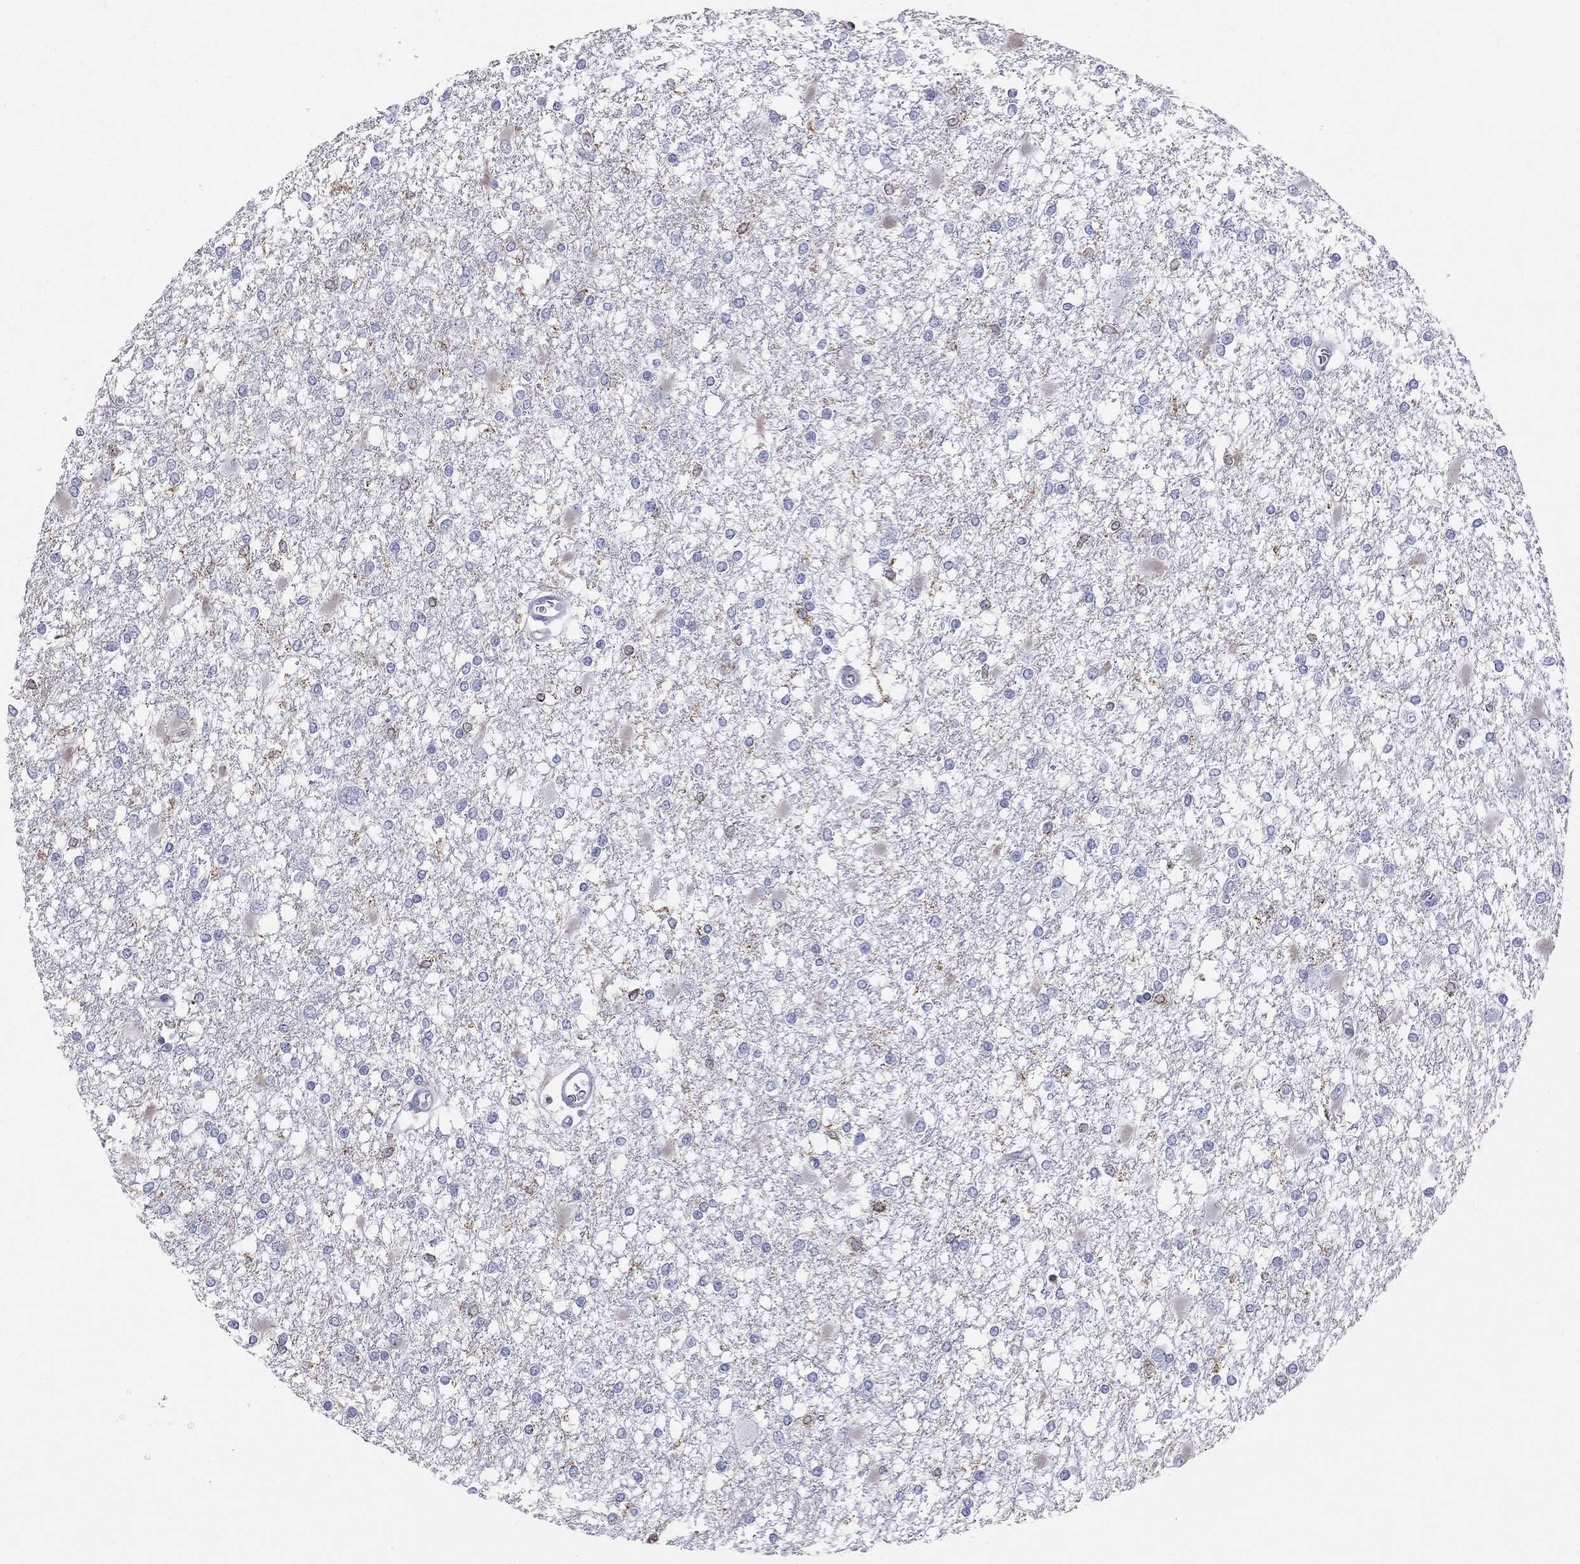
{"staining": {"intensity": "negative", "quantity": "none", "location": "none"}, "tissue": "glioma", "cell_type": "Tumor cells", "image_type": "cancer", "snomed": [{"axis": "morphology", "description": "Glioma, malignant, High grade"}, {"axis": "topography", "description": "Cerebral cortex"}], "caption": "The histopathology image reveals no significant staining in tumor cells of malignant high-grade glioma.", "gene": "ABI3", "patient": {"sex": "male", "age": 79}}